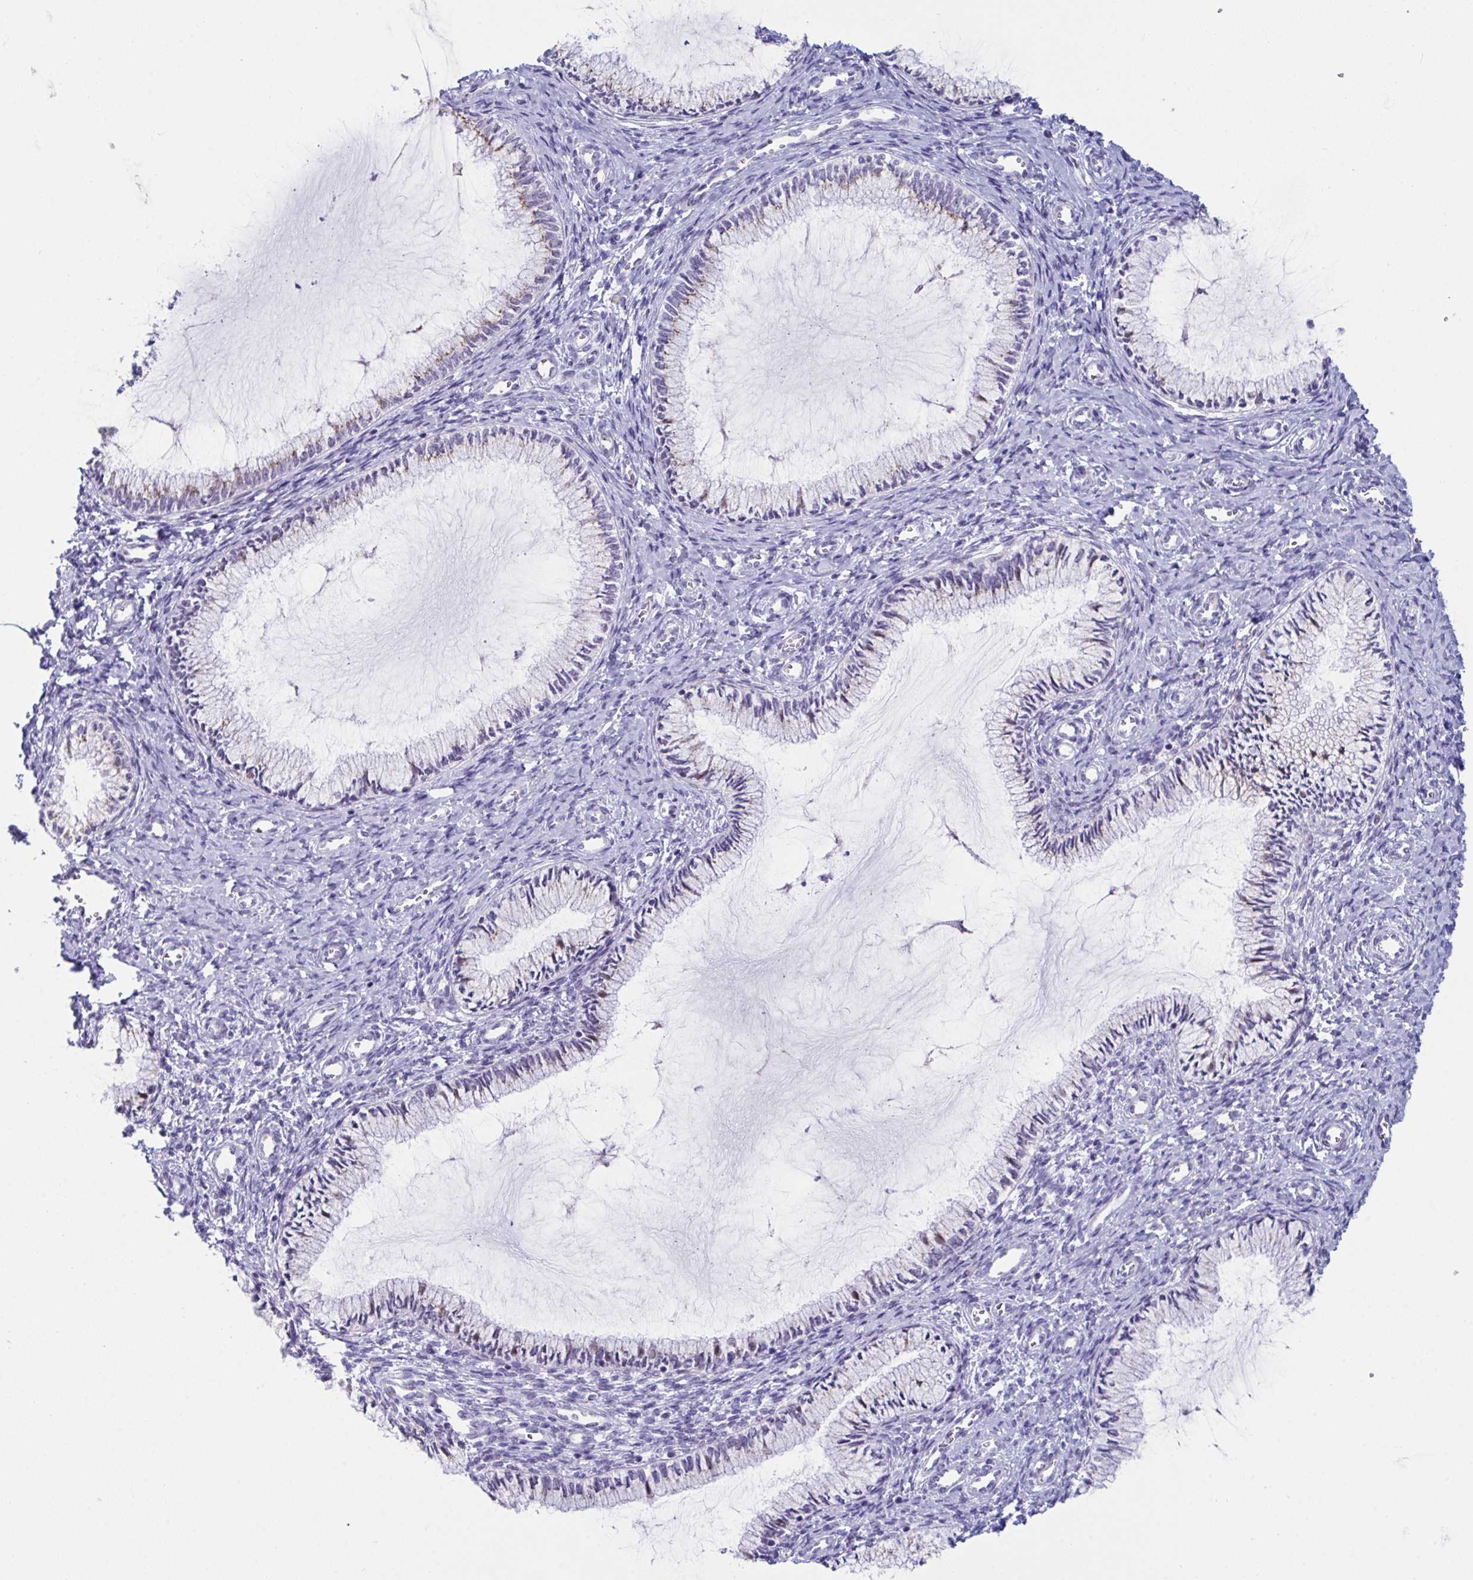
{"staining": {"intensity": "negative", "quantity": "none", "location": "none"}, "tissue": "cervix", "cell_type": "Glandular cells", "image_type": "normal", "snomed": [{"axis": "morphology", "description": "Normal tissue, NOS"}, {"axis": "topography", "description": "Cervix"}], "caption": "The micrograph displays no significant positivity in glandular cells of cervix.", "gene": "SCLY", "patient": {"sex": "female", "age": 24}}